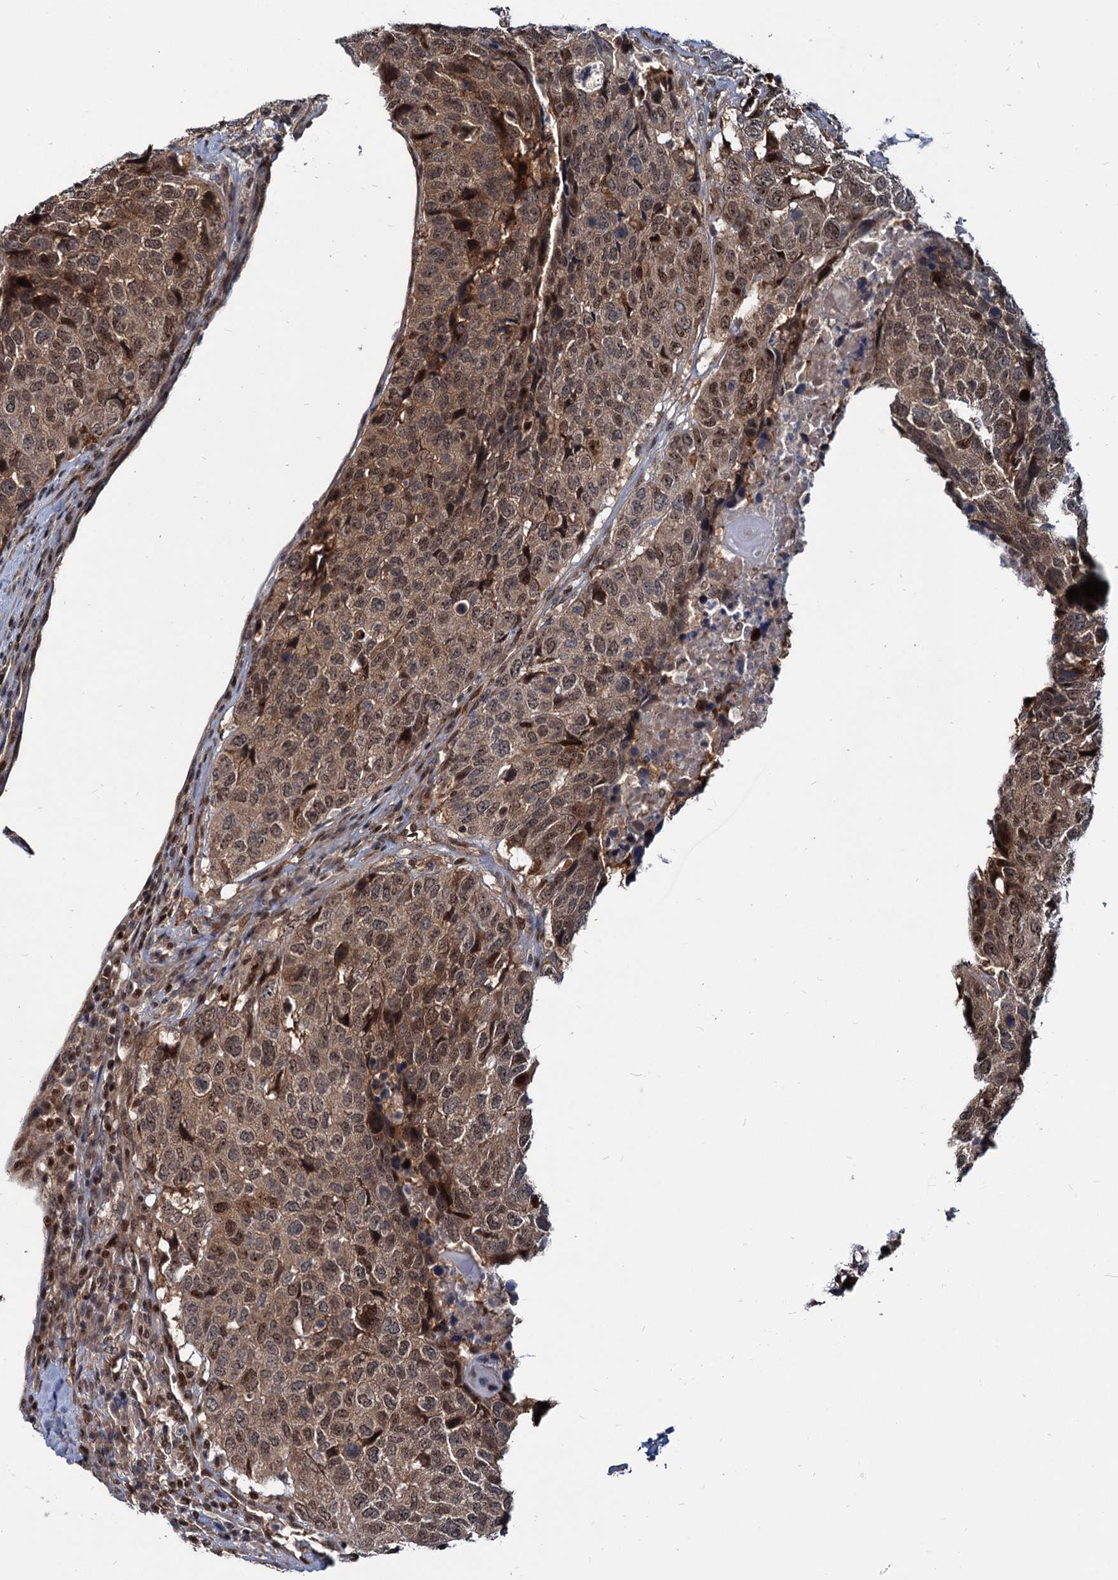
{"staining": {"intensity": "moderate", "quantity": ">75%", "location": "nuclear"}, "tissue": "head and neck cancer", "cell_type": "Tumor cells", "image_type": "cancer", "snomed": [{"axis": "morphology", "description": "Squamous cell carcinoma, NOS"}, {"axis": "topography", "description": "Head-Neck"}], "caption": "Tumor cells reveal medium levels of moderate nuclear expression in about >75% of cells in head and neck cancer (squamous cell carcinoma).", "gene": "UBLCP1", "patient": {"sex": "male", "age": 66}}